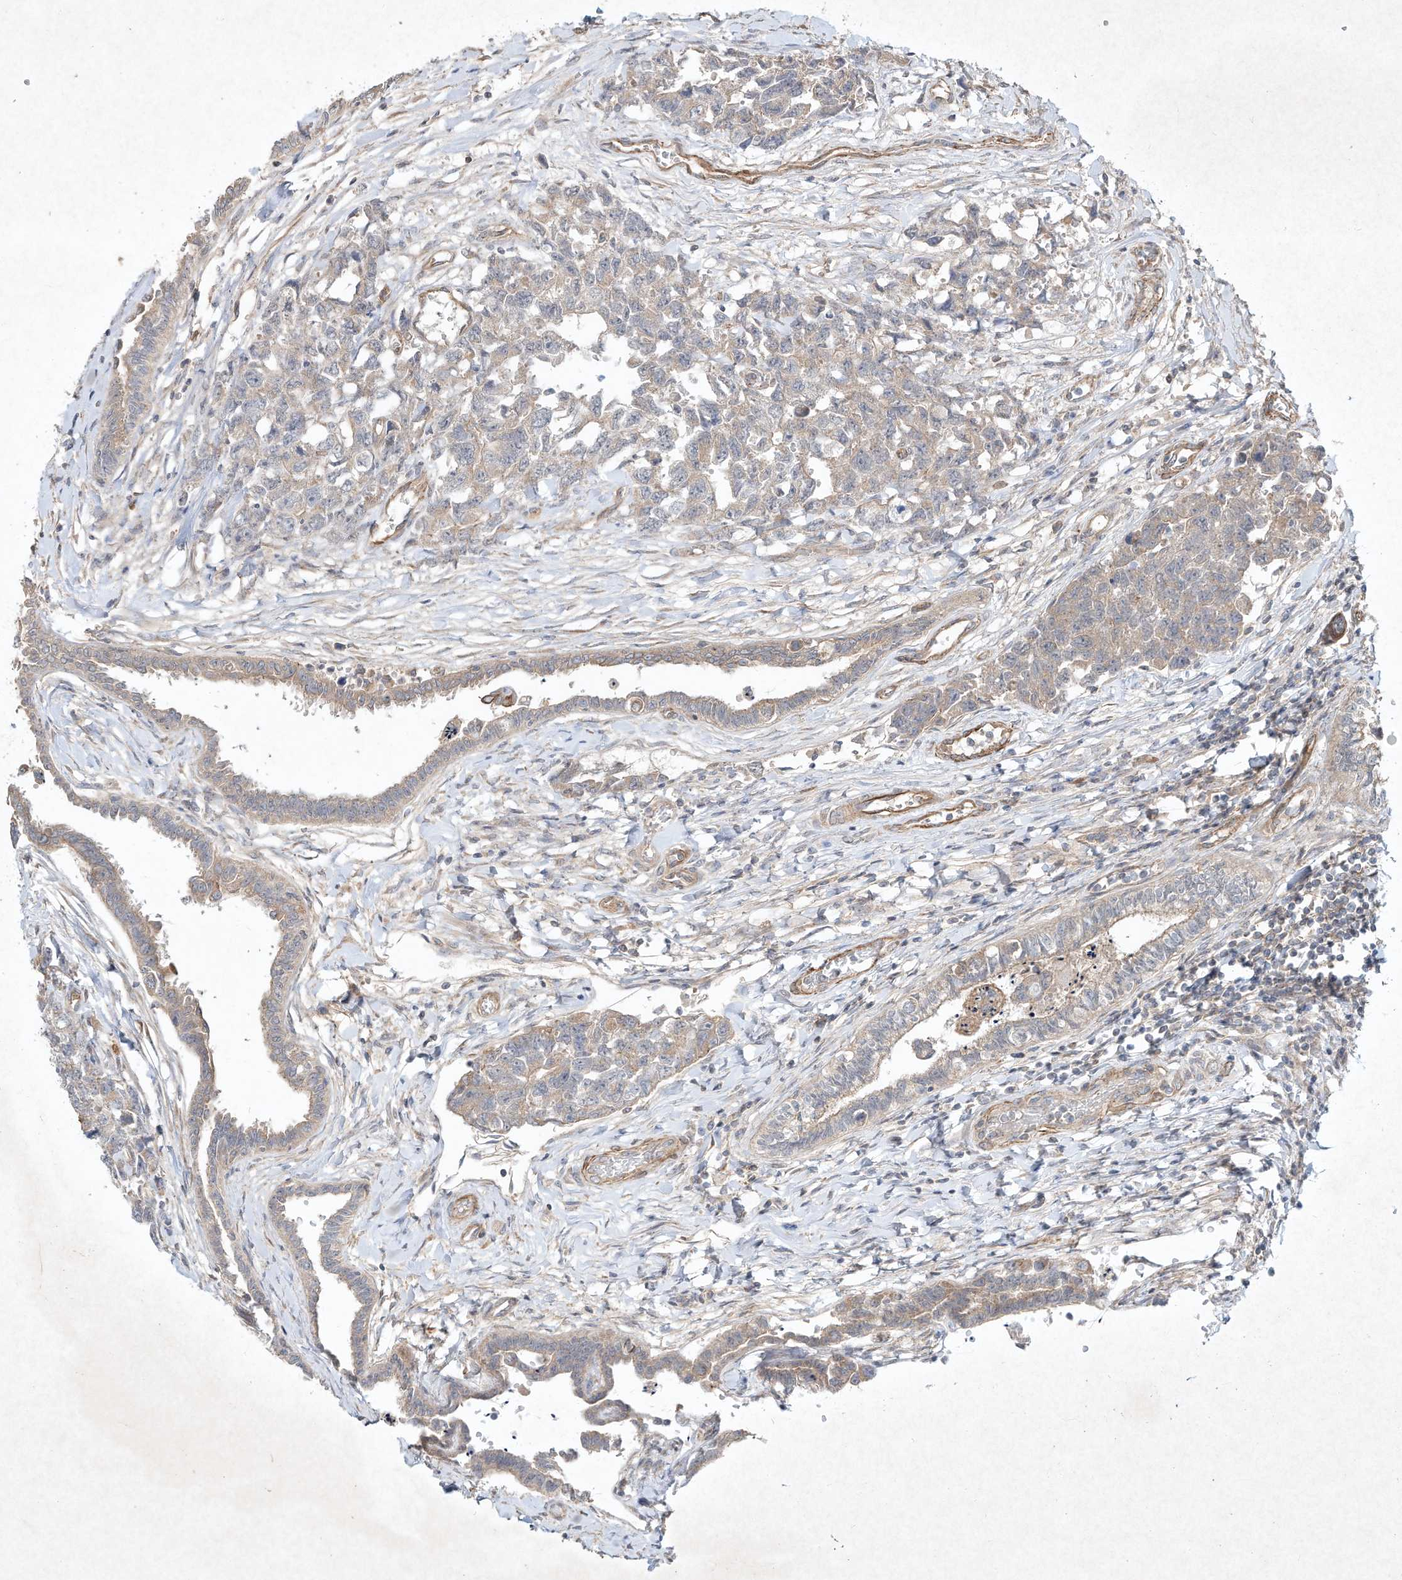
{"staining": {"intensity": "negative", "quantity": "none", "location": "none"}, "tissue": "testis cancer", "cell_type": "Tumor cells", "image_type": "cancer", "snomed": [{"axis": "morphology", "description": "Carcinoma, Embryonal, NOS"}, {"axis": "topography", "description": "Testis"}], "caption": "High power microscopy photomicrograph of an immunohistochemistry histopathology image of testis cancer (embryonal carcinoma), revealing no significant expression in tumor cells.", "gene": "HTR5A", "patient": {"sex": "male", "age": 31}}